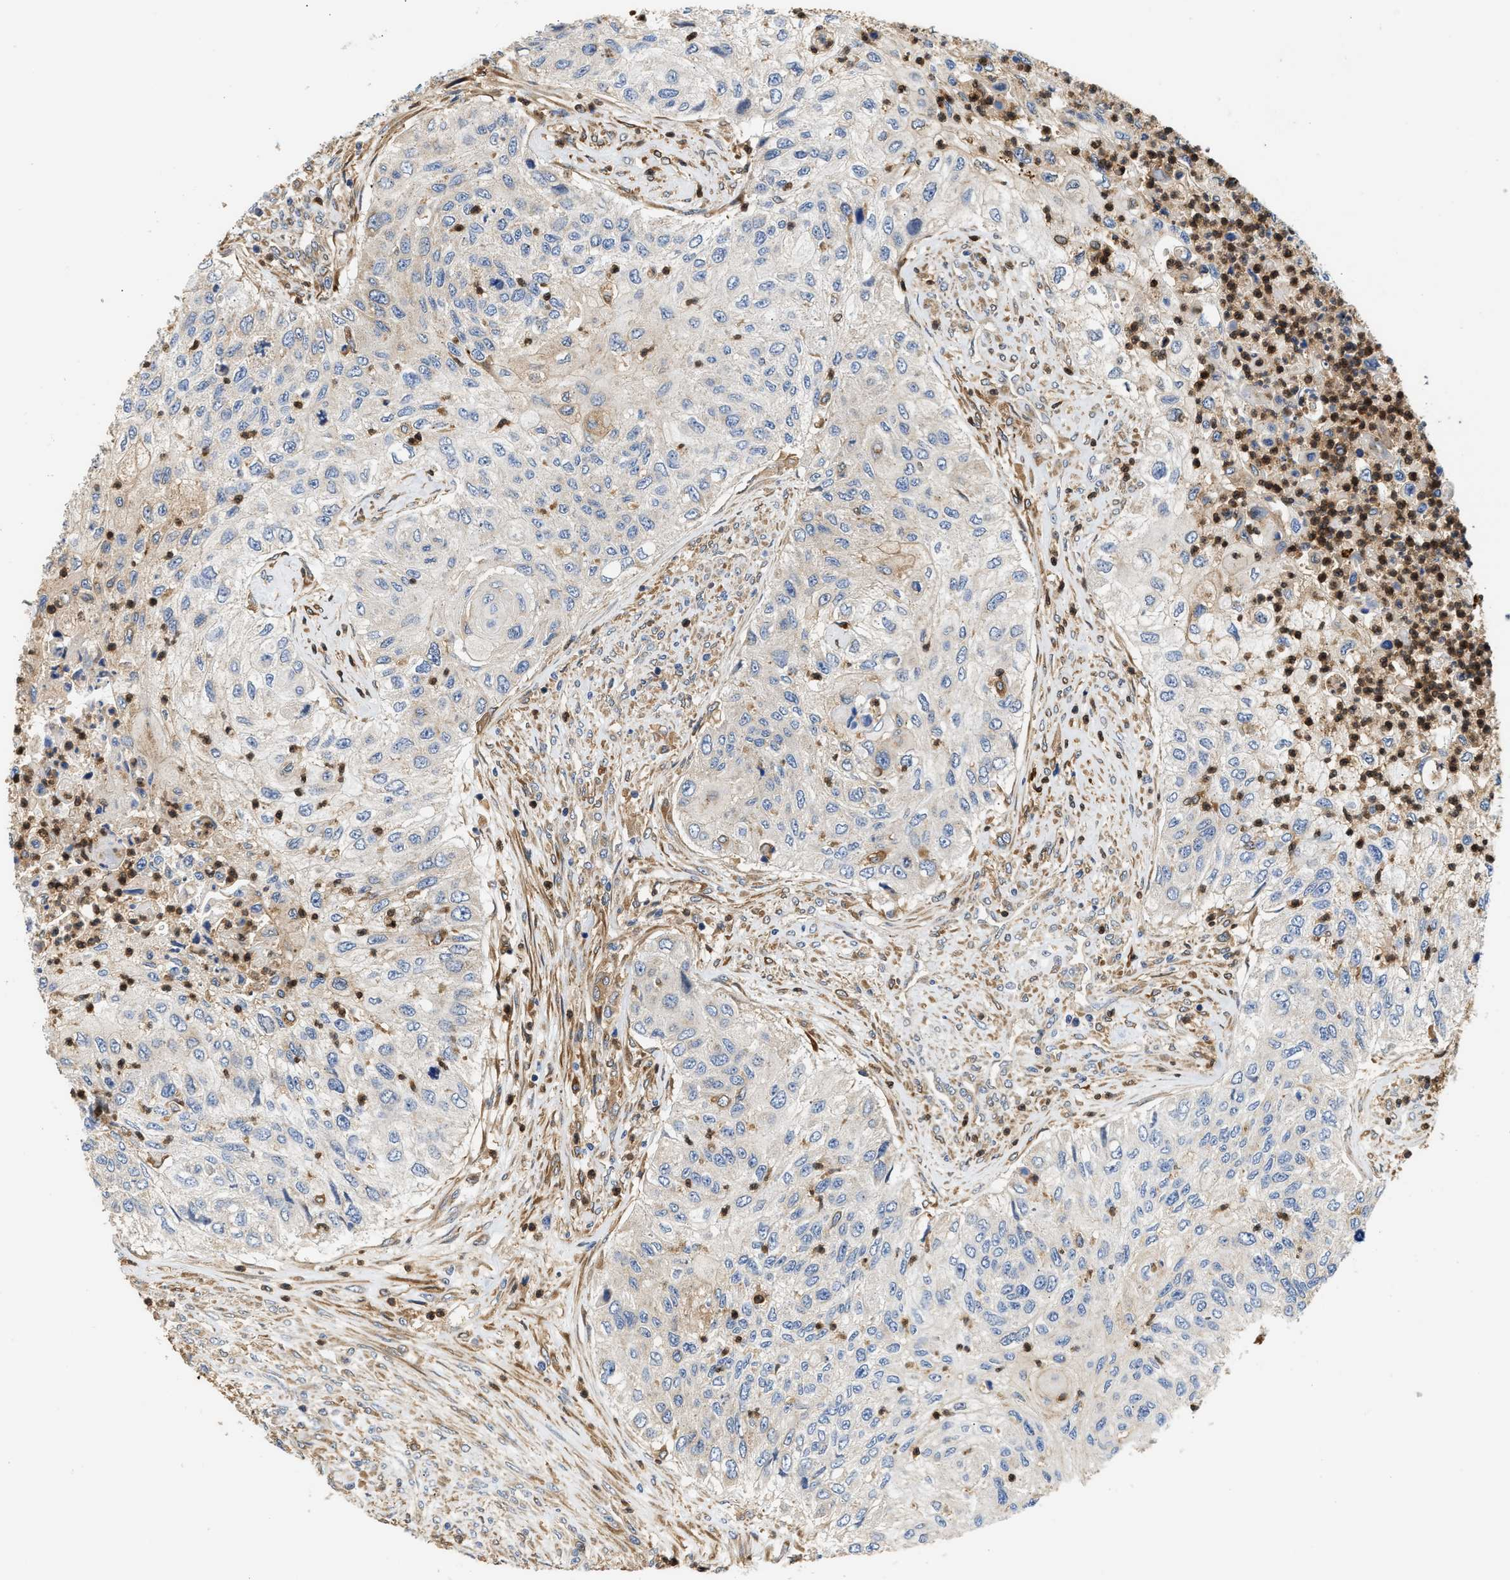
{"staining": {"intensity": "weak", "quantity": "<25%", "location": "cytoplasmic/membranous"}, "tissue": "urothelial cancer", "cell_type": "Tumor cells", "image_type": "cancer", "snomed": [{"axis": "morphology", "description": "Urothelial carcinoma, High grade"}, {"axis": "topography", "description": "Urinary bladder"}], "caption": "IHC of urothelial cancer shows no positivity in tumor cells. Nuclei are stained in blue.", "gene": "RAB31", "patient": {"sex": "female", "age": 60}}